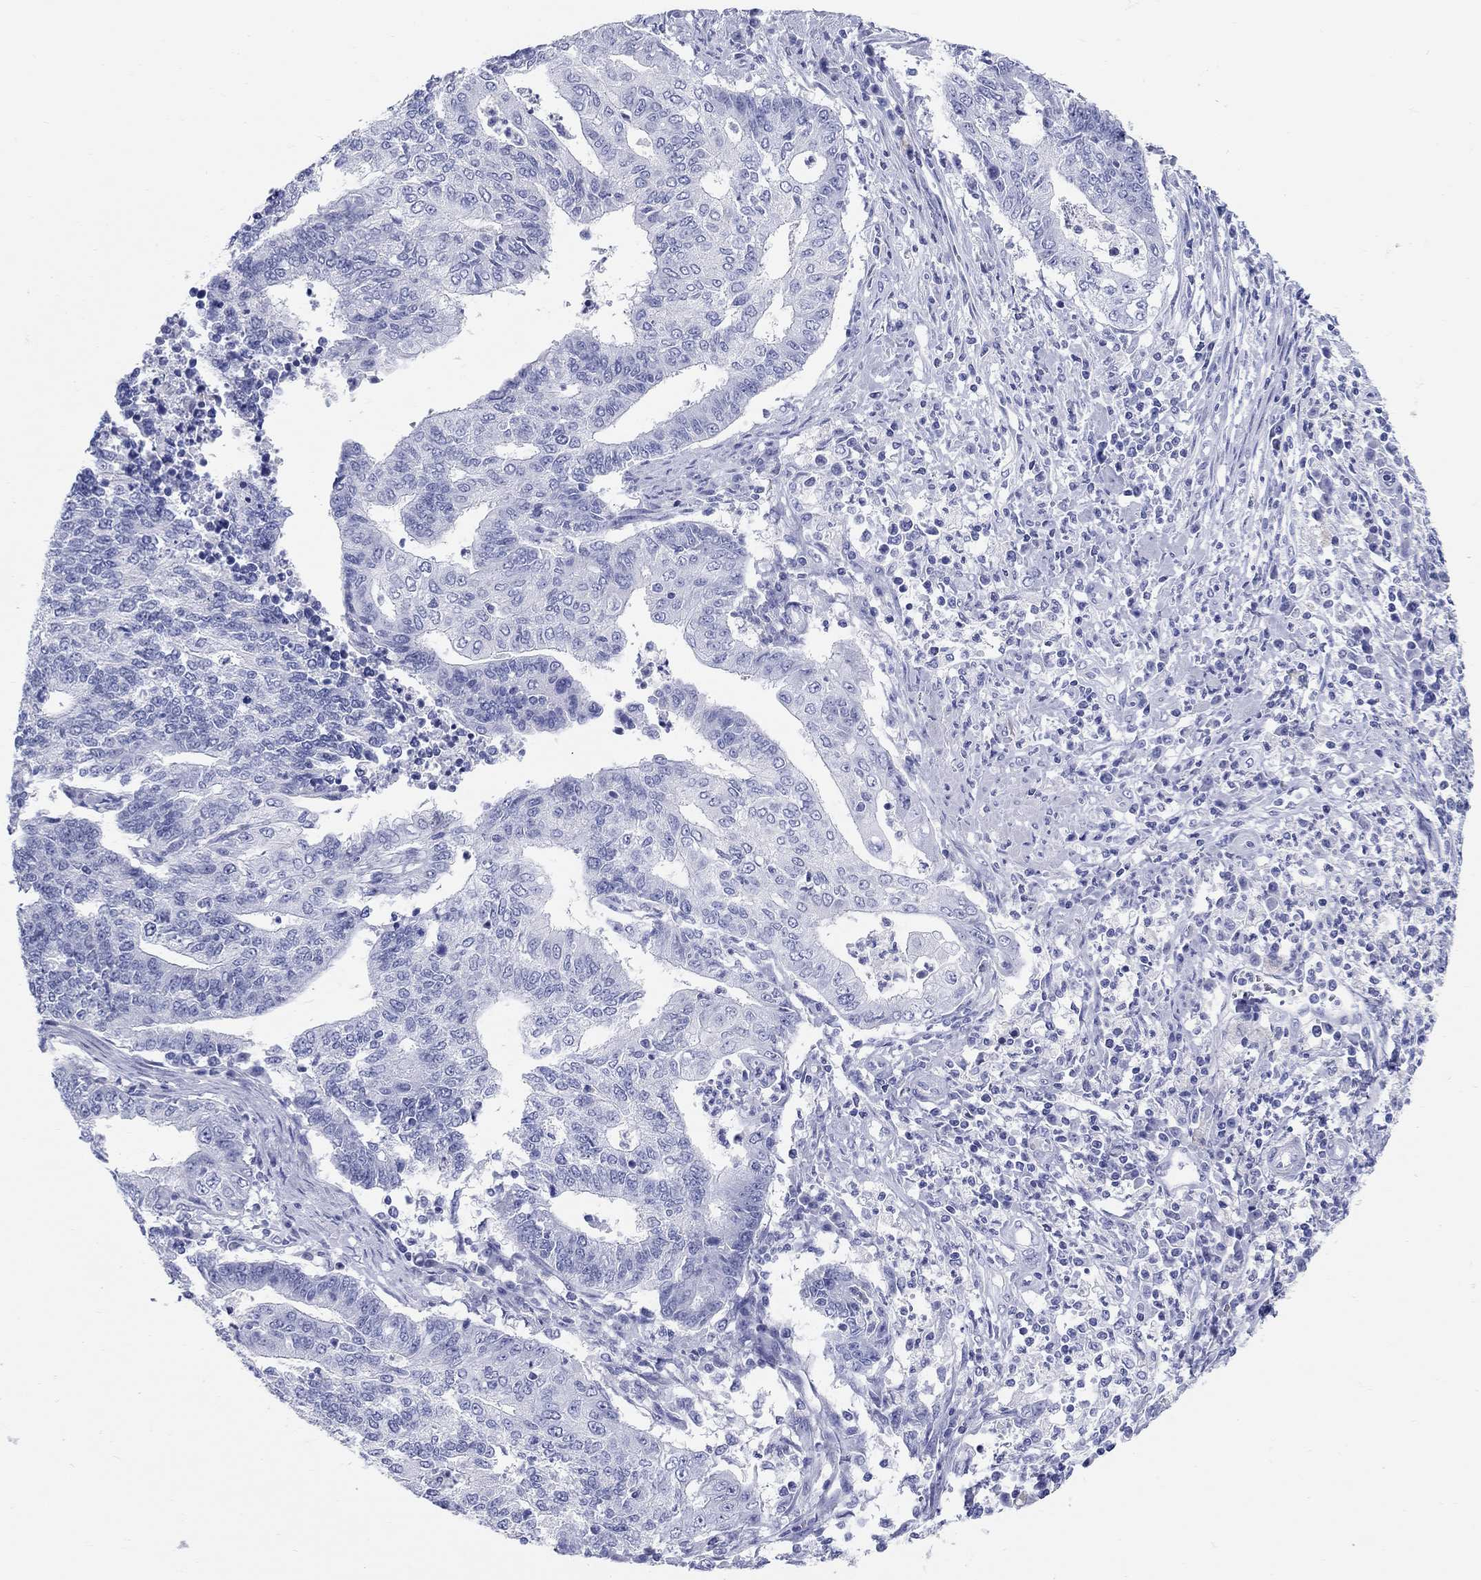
{"staining": {"intensity": "negative", "quantity": "none", "location": "none"}, "tissue": "endometrial cancer", "cell_type": "Tumor cells", "image_type": "cancer", "snomed": [{"axis": "morphology", "description": "Adenocarcinoma, NOS"}, {"axis": "topography", "description": "Uterus"}, {"axis": "topography", "description": "Endometrium"}], "caption": "Tumor cells show no significant protein staining in adenocarcinoma (endometrial). The staining was performed using DAB (3,3'-diaminobenzidine) to visualize the protein expression in brown, while the nuclei were stained in blue with hematoxylin (Magnification: 20x).", "gene": "LAMP5", "patient": {"sex": "female", "age": 54}}